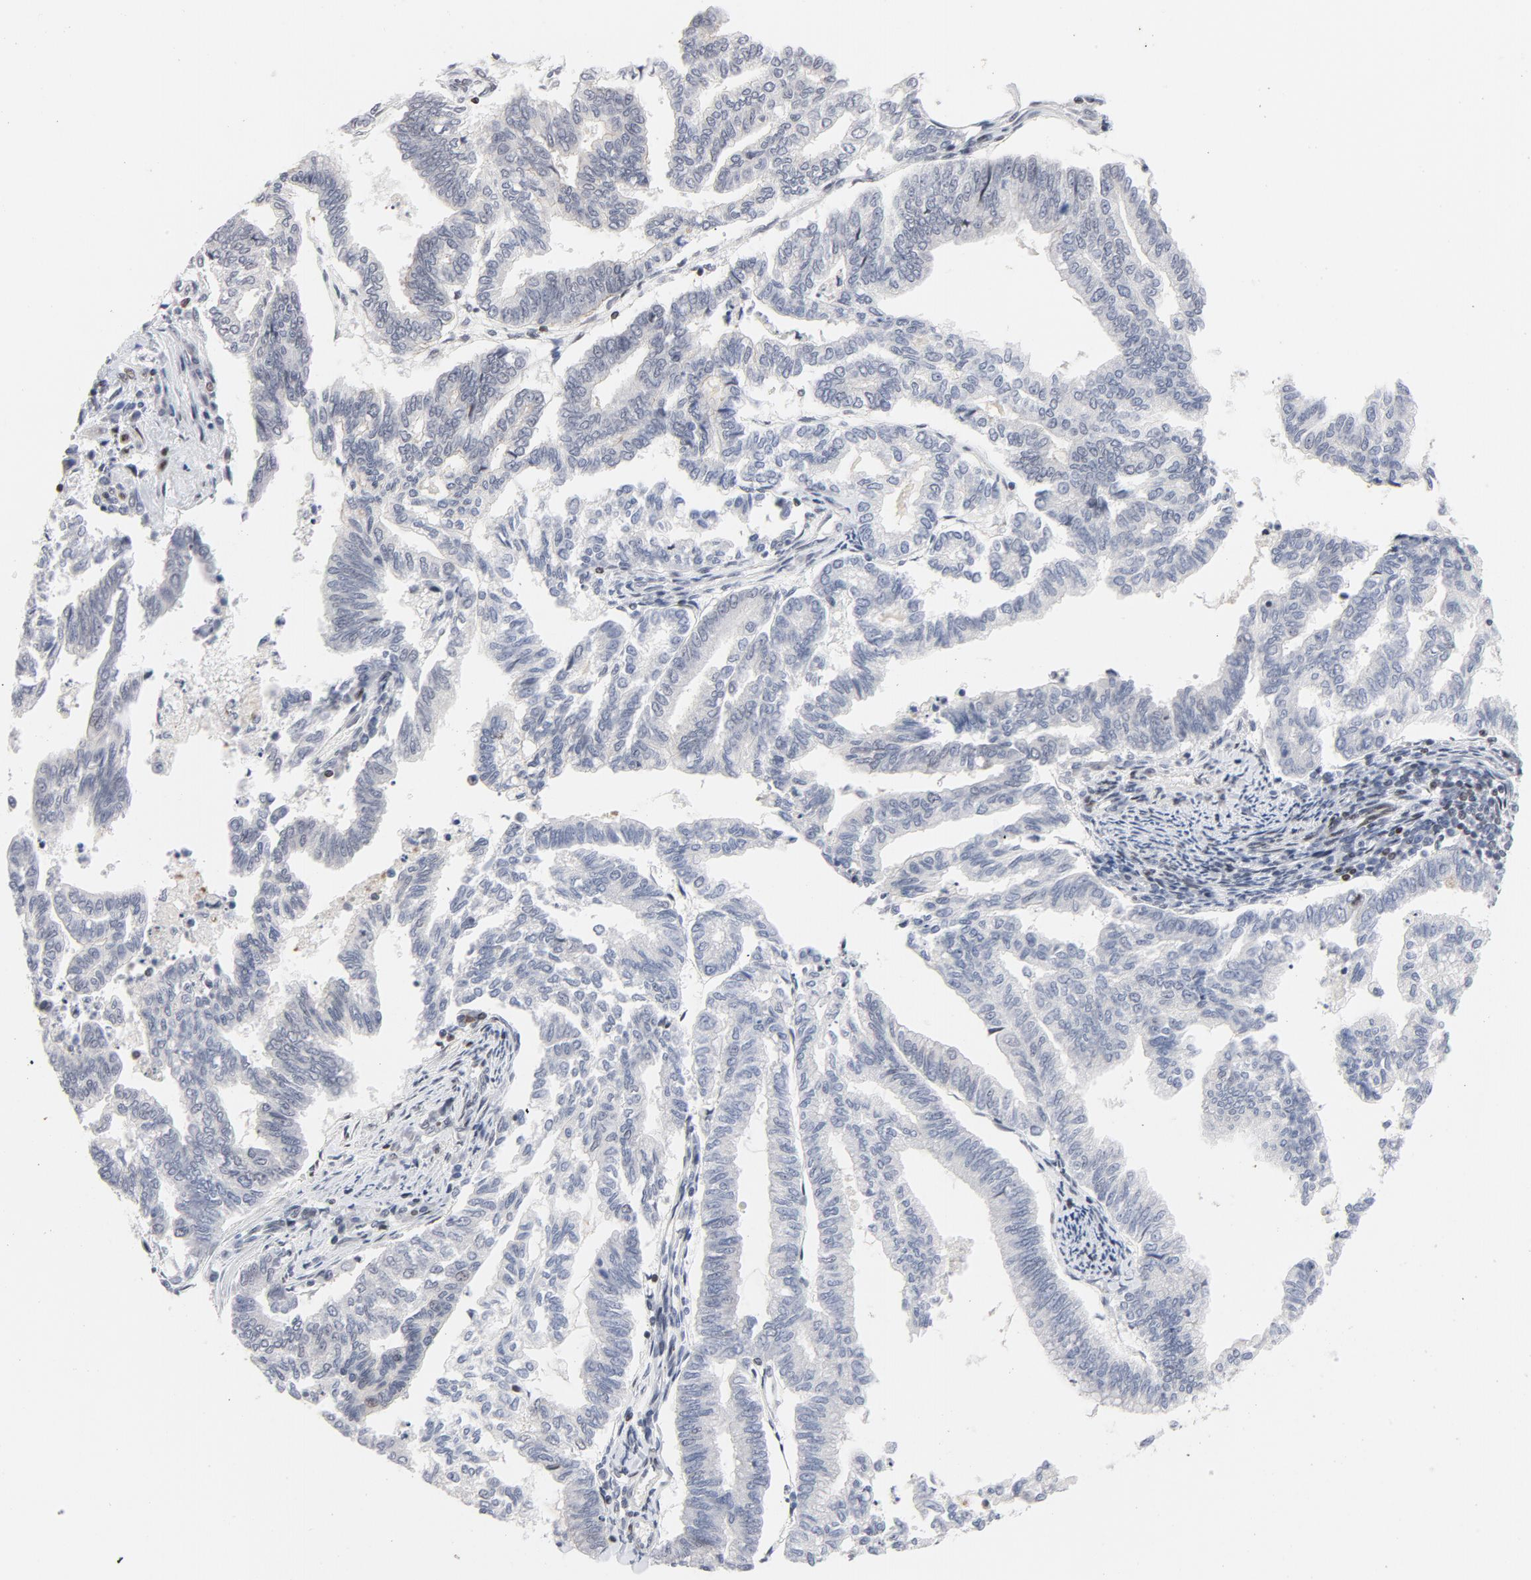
{"staining": {"intensity": "negative", "quantity": "none", "location": "none"}, "tissue": "endometrial cancer", "cell_type": "Tumor cells", "image_type": "cancer", "snomed": [{"axis": "morphology", "description": "Adenocarcinoma, NOS"}, {"axis": "topography", "description": "Endometrium"}], "caption": "This is an immunohistochemistry (IHC) photomicrograph of human endometrial cancer (adenocarcinoma). There is no staining in tumor cells.", "gene": "NFIC", "patient": {"sex": "female", "age": 79}}